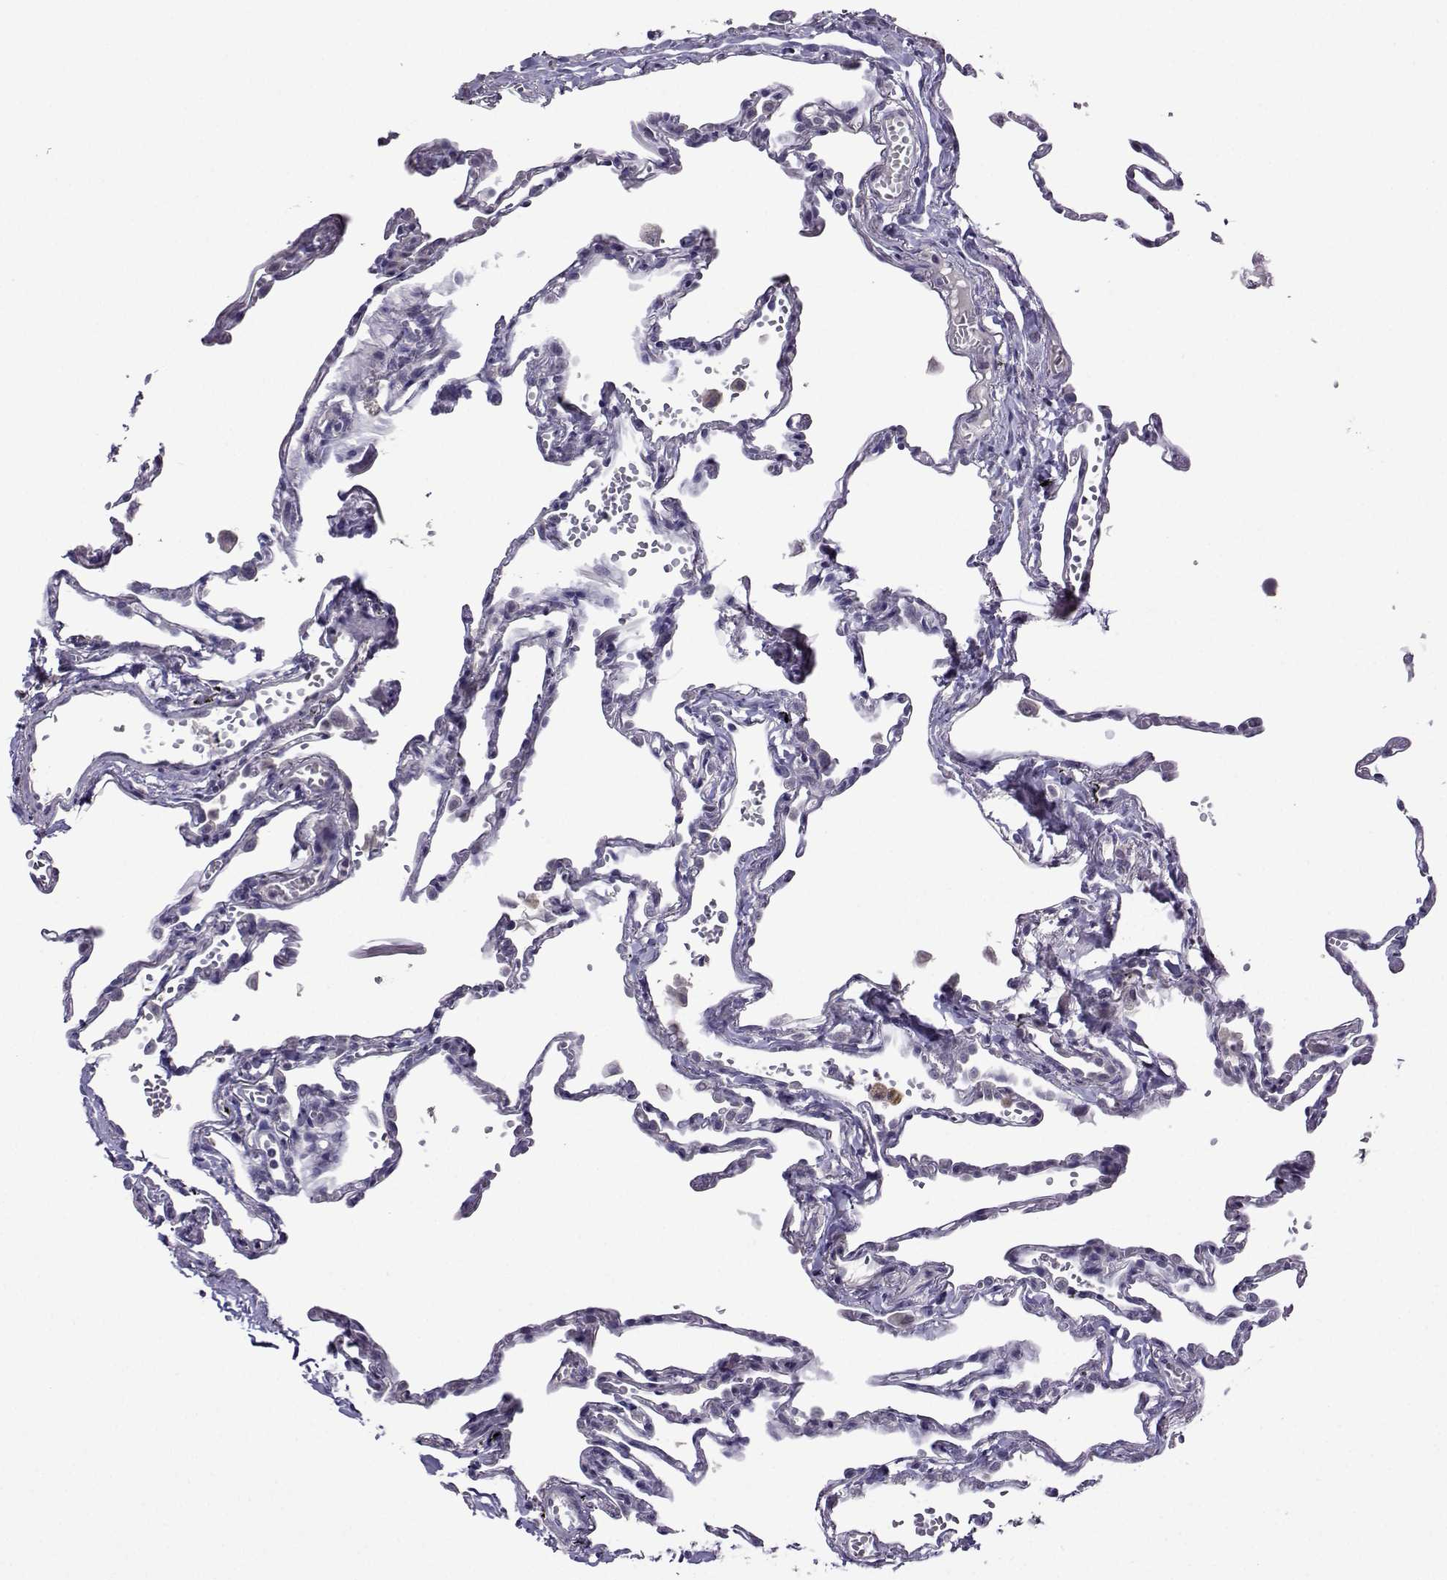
{"staining": {"intensity": "negative", "quantity": "none", "location": "none"}, "tissue": "lung", "cell_type": "Alveolar cells", "image_type": "normal", "snomed": [{"axis": "morphology", "description": "Normal tissue, NOS"}, {"axis": "topography", "description": "Lung"}], "caption": "Immunohistochemical staining of normal human lung exhibits no significant expression in alveolar cells. (DAB immunohistochemistry with hematoxylin counter stain).", "gene": "DDX20", "patient": {"sex": "male", "age": 78}}